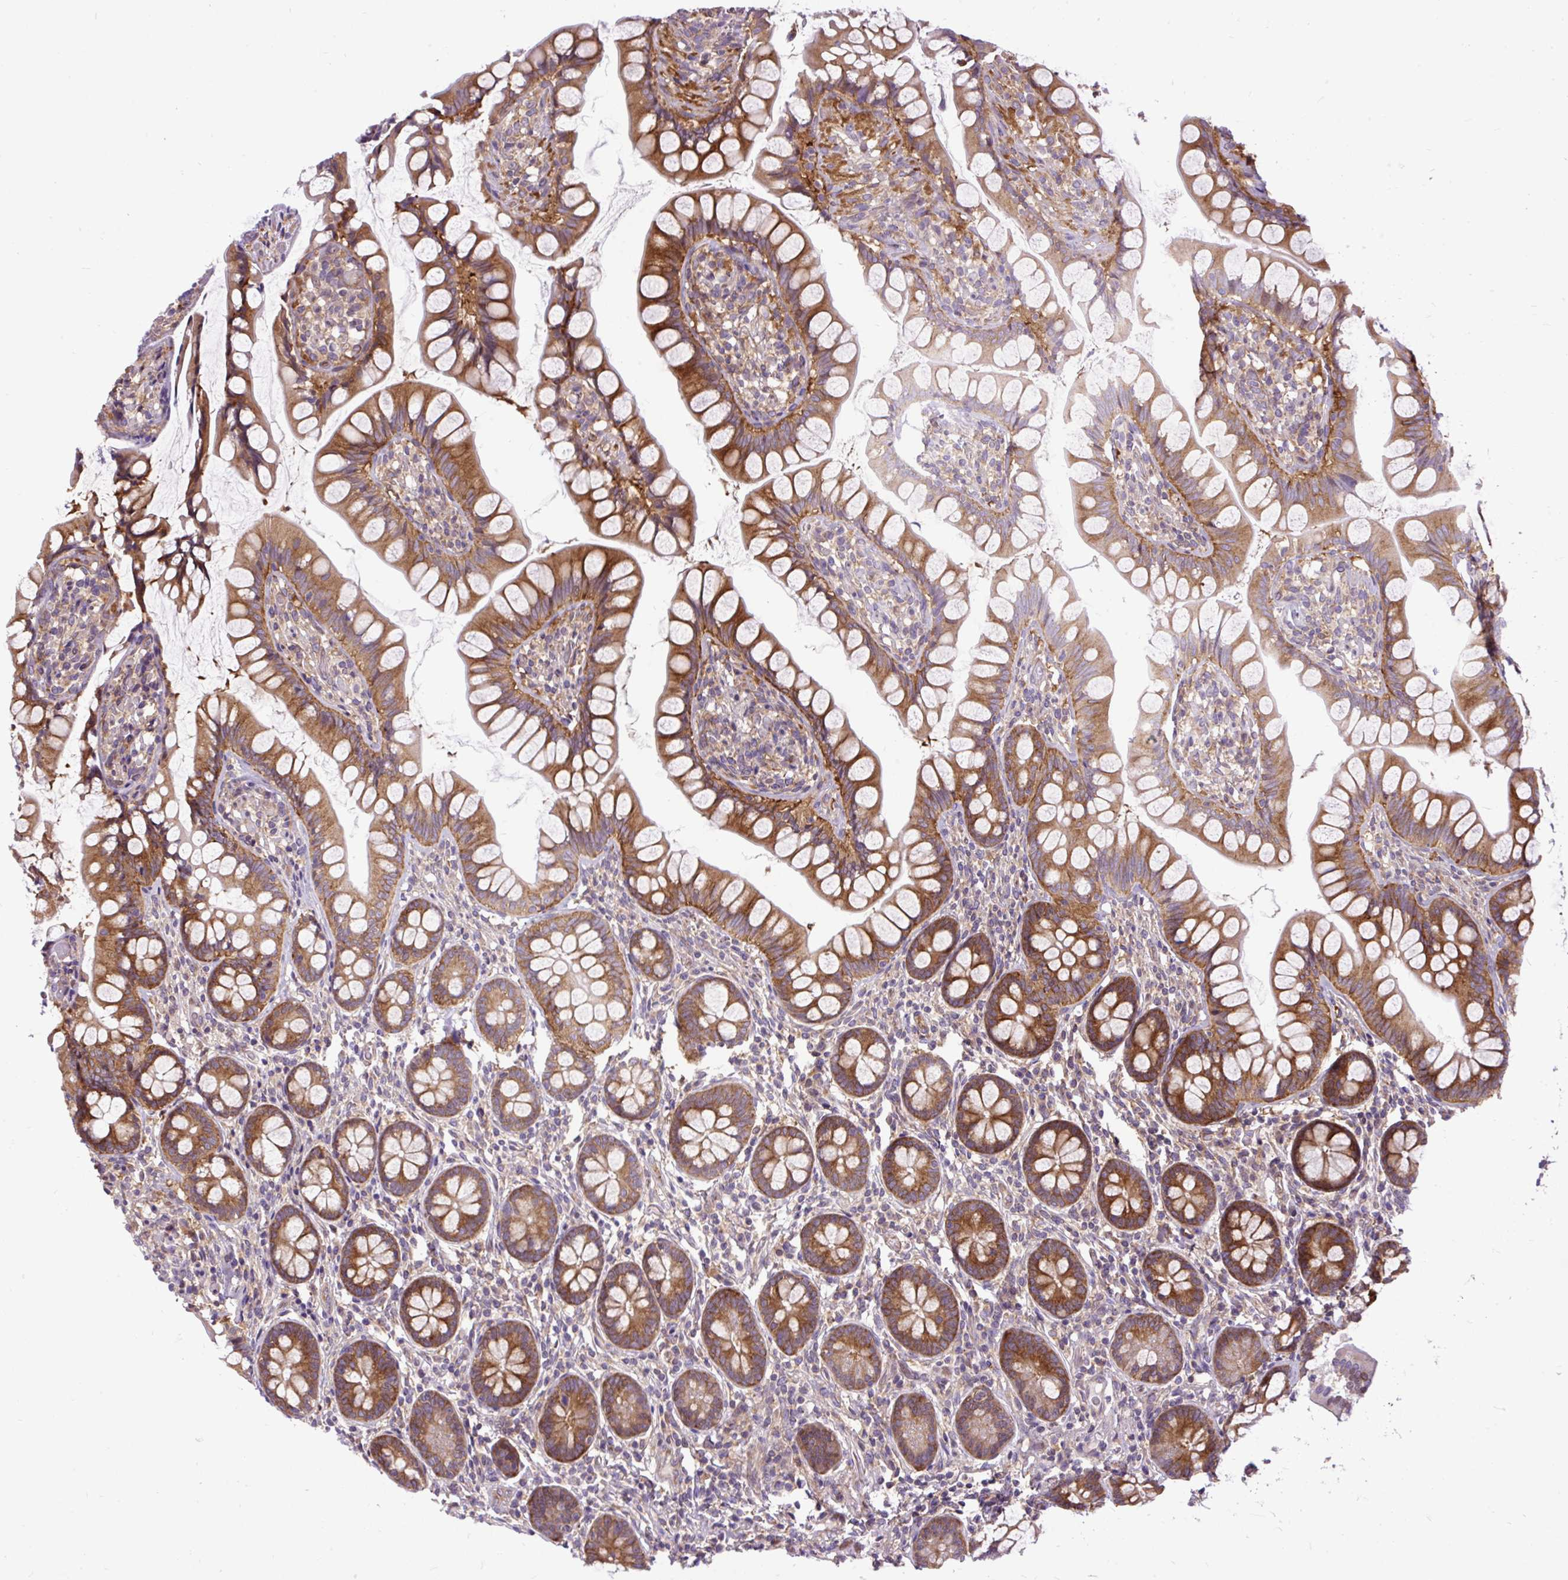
{"staining": {"intensity": "moderate", "quantity": ">75%", "location": "cytoplasmic/membranous"}, "tissue": "small intestine", "cell_type": "Glandular cells", "image_type": "normal", "snomed": [{"axis": "morphology", "description": "Normal tissue, NOS"}, {"axis": "topography", "description": "Small intestine"}], "caption": "High-magnification brightfield microscopy of benign small intestine stained with DAB (brown) and counterstained with hematoxylin (blue). glandular cells exhibit moderate cytoplasmic/membranous expression is identified in approximately>75% of cells.", "gene": "TRIM17", "patient": {"sex": "male", "age": 70}}